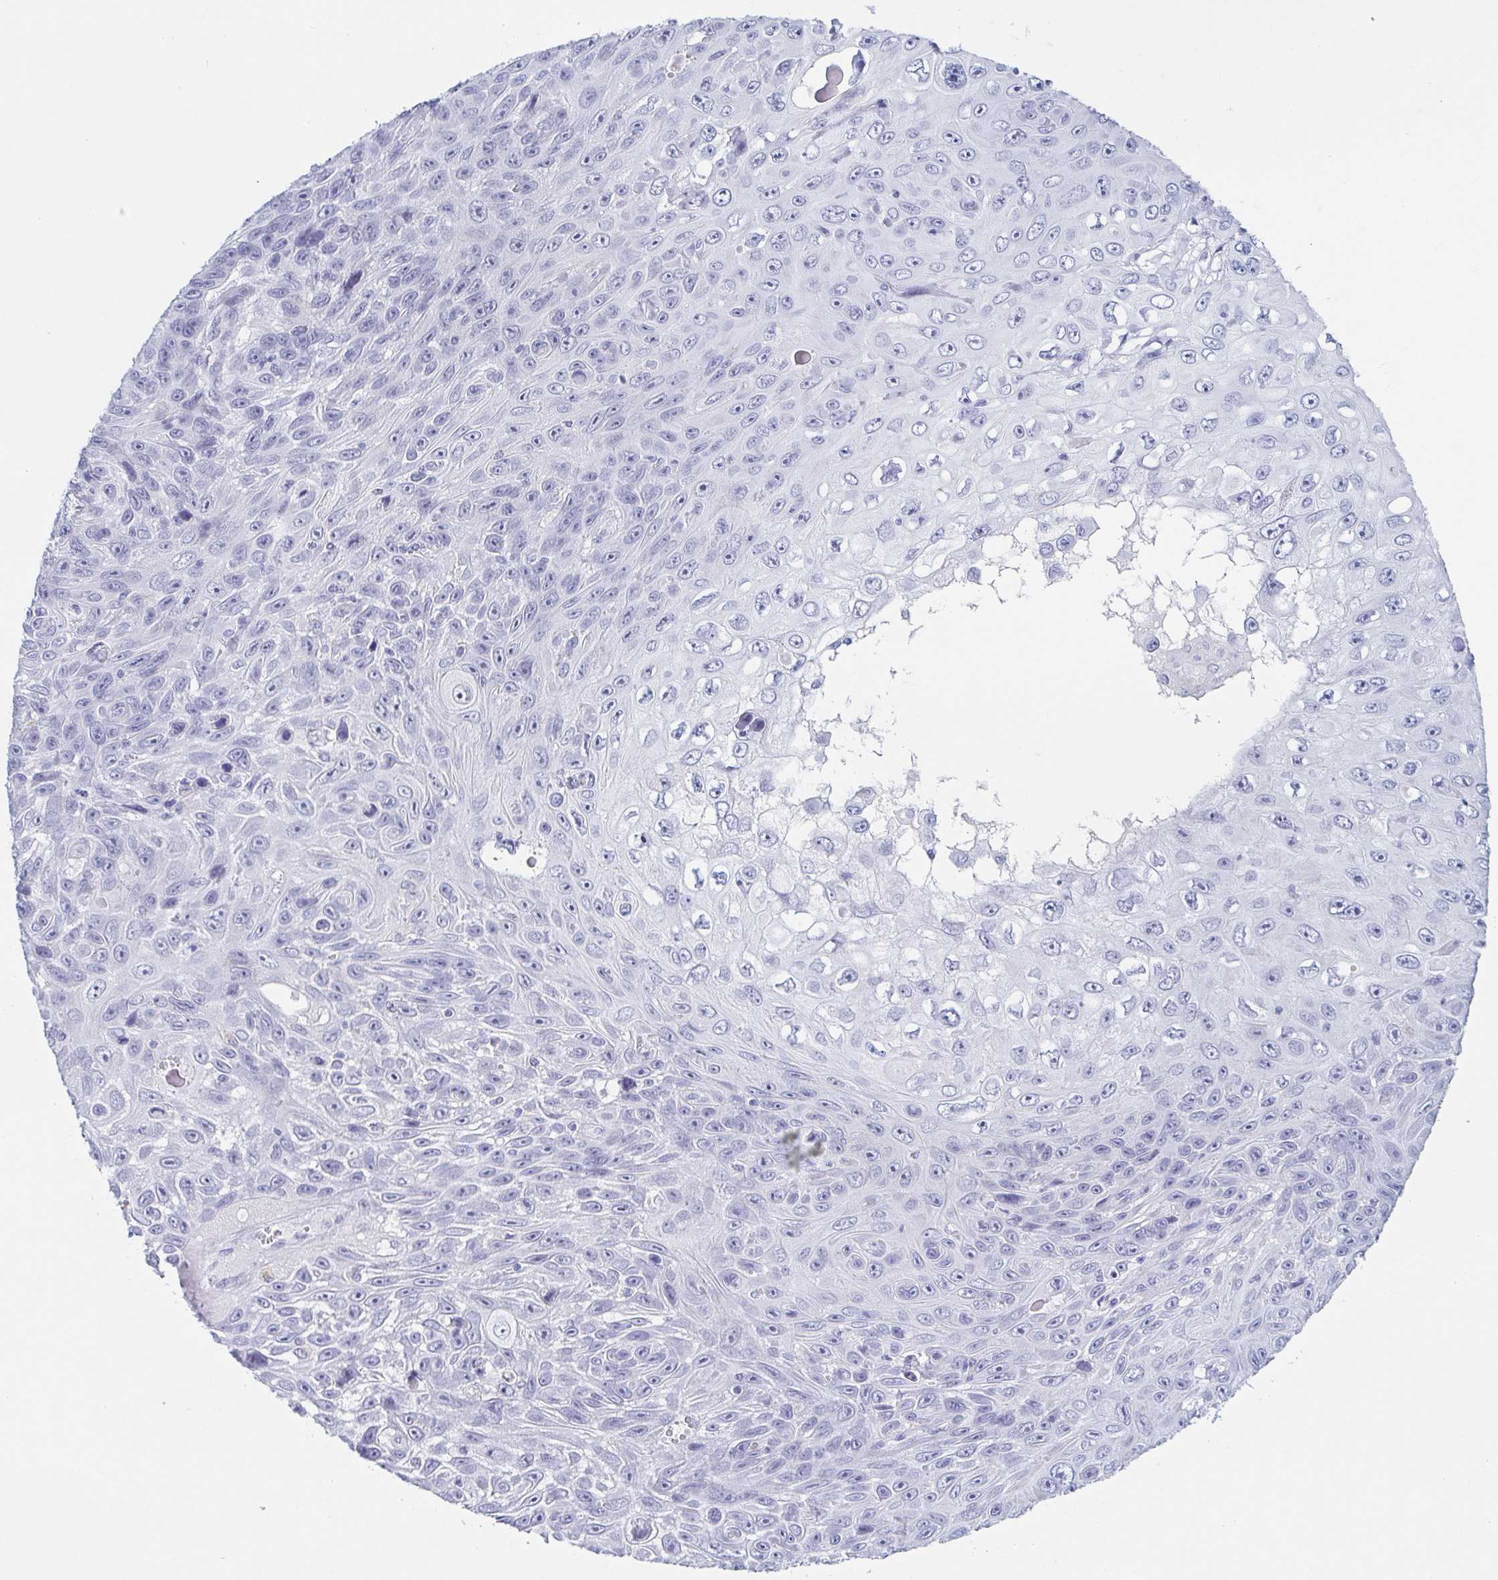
{"staining": {"intensity": "negative", "quantity": "none", "location": "none"}, "tissue": "skin cancer", "cell_type": "Tumor cells", "image_type": "cancer", "snomed": [{"axis": "morphology", "description": "Squamous cell carcinoma, NOS"}, {"axis": "topography", "description": "Skin"}], "caption": "This is an IHC image of human skin cancer (squamous cell carcinoma). There is no positivity in tumor cells.", "gene": "REG4", "patient": {"sex": "male", "age": 82}}